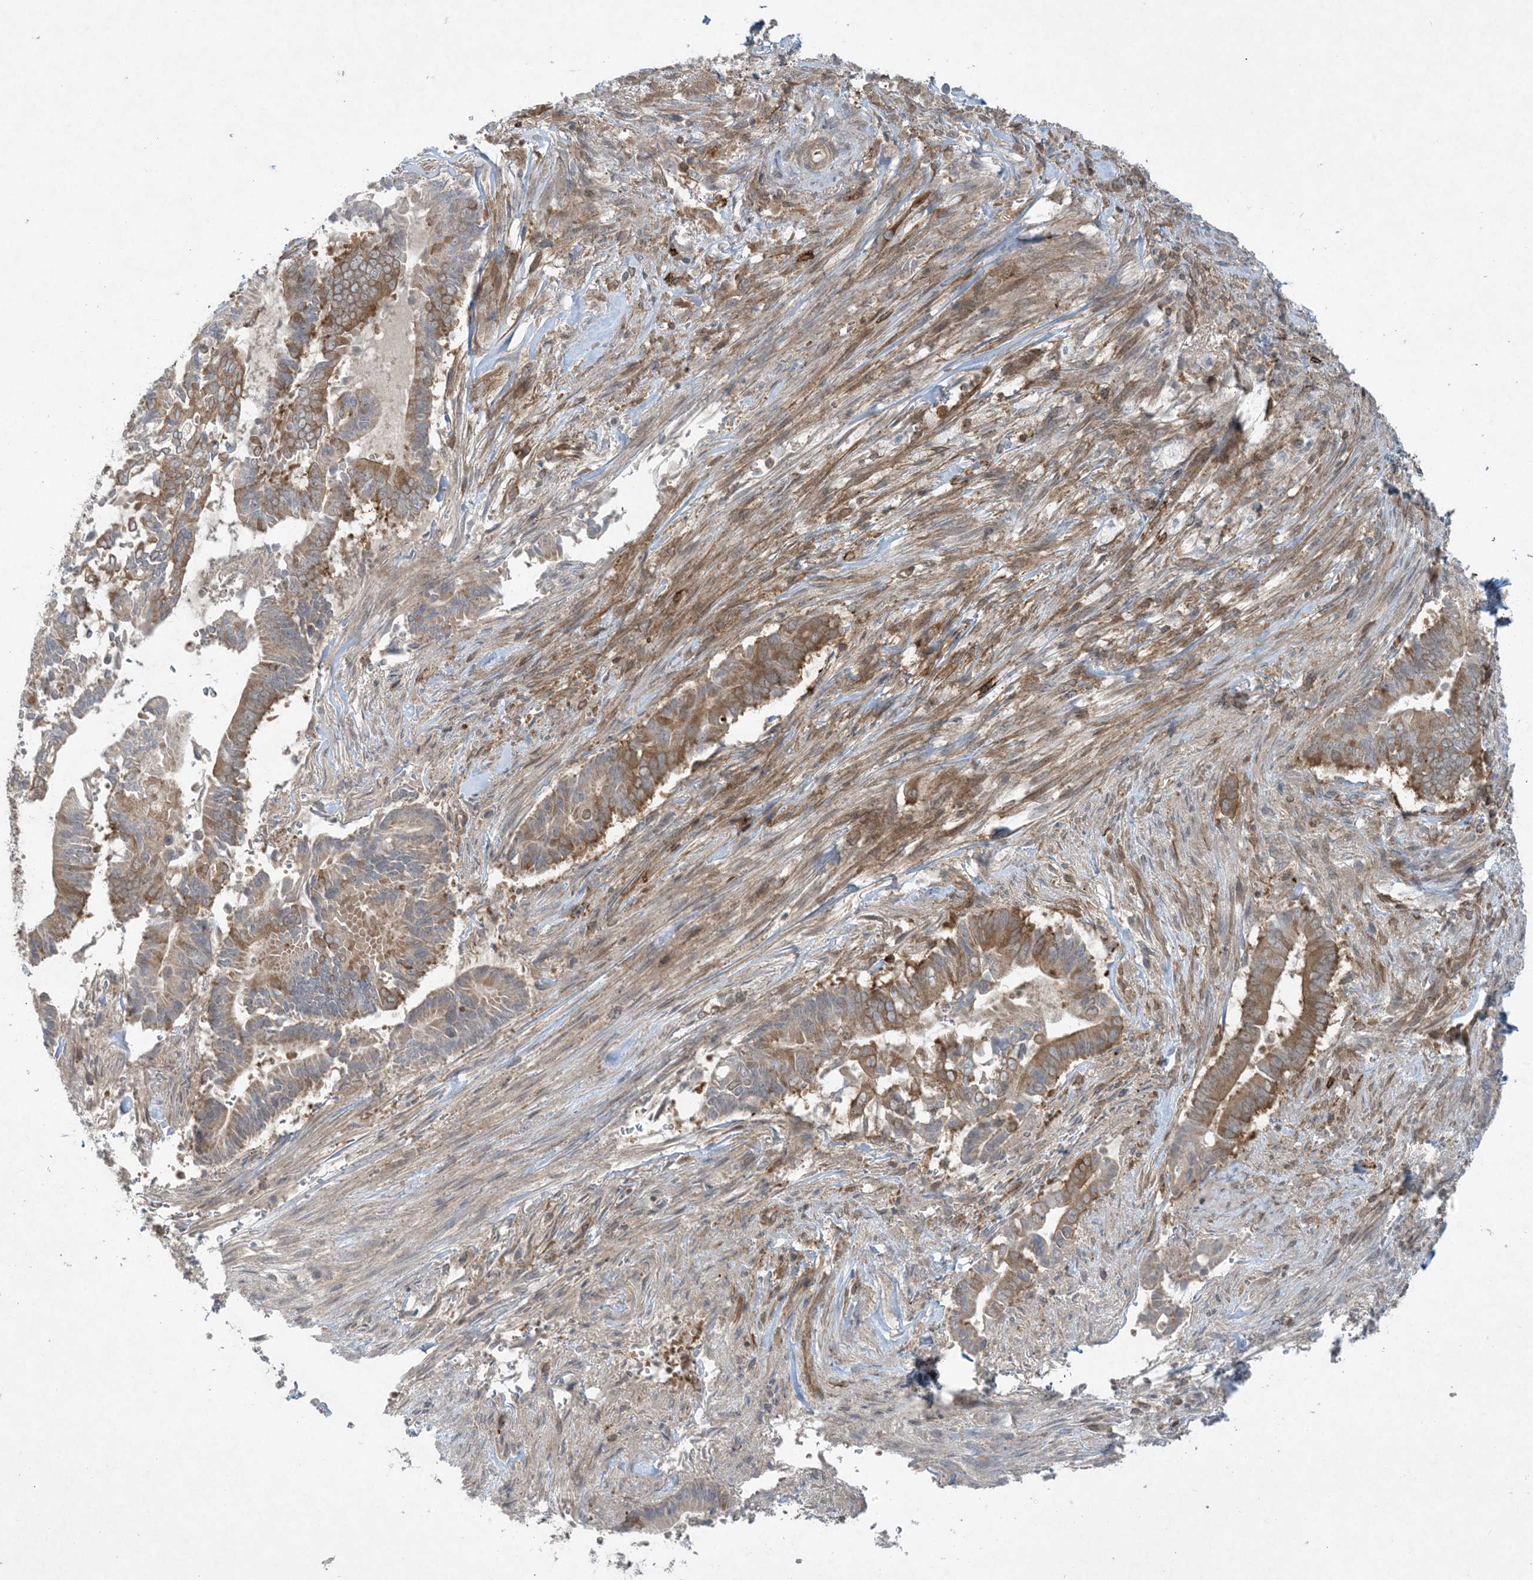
{"staining": {"intensity": "moderate", "quantity": "25%-75%", "location": "cytoplasmic/membranous"}, "tissue": "pancreatic cancer", "cell_type": "Tumor cells", "image_type": "cancer", "snomed": [{"axis": "morphology", "description": "Adenocarcinoma, NOS"}, {"axis": "topography", "description": "Pancreas"}], "caption": "The immunohistochemical stain highlights moderate cytoplasmic/membranous positivity in tumor cells of adenocarcinoma (pancreatic) tissue.", "gene": "STAM2", "patient": {"sex": "male", "age": 68}}